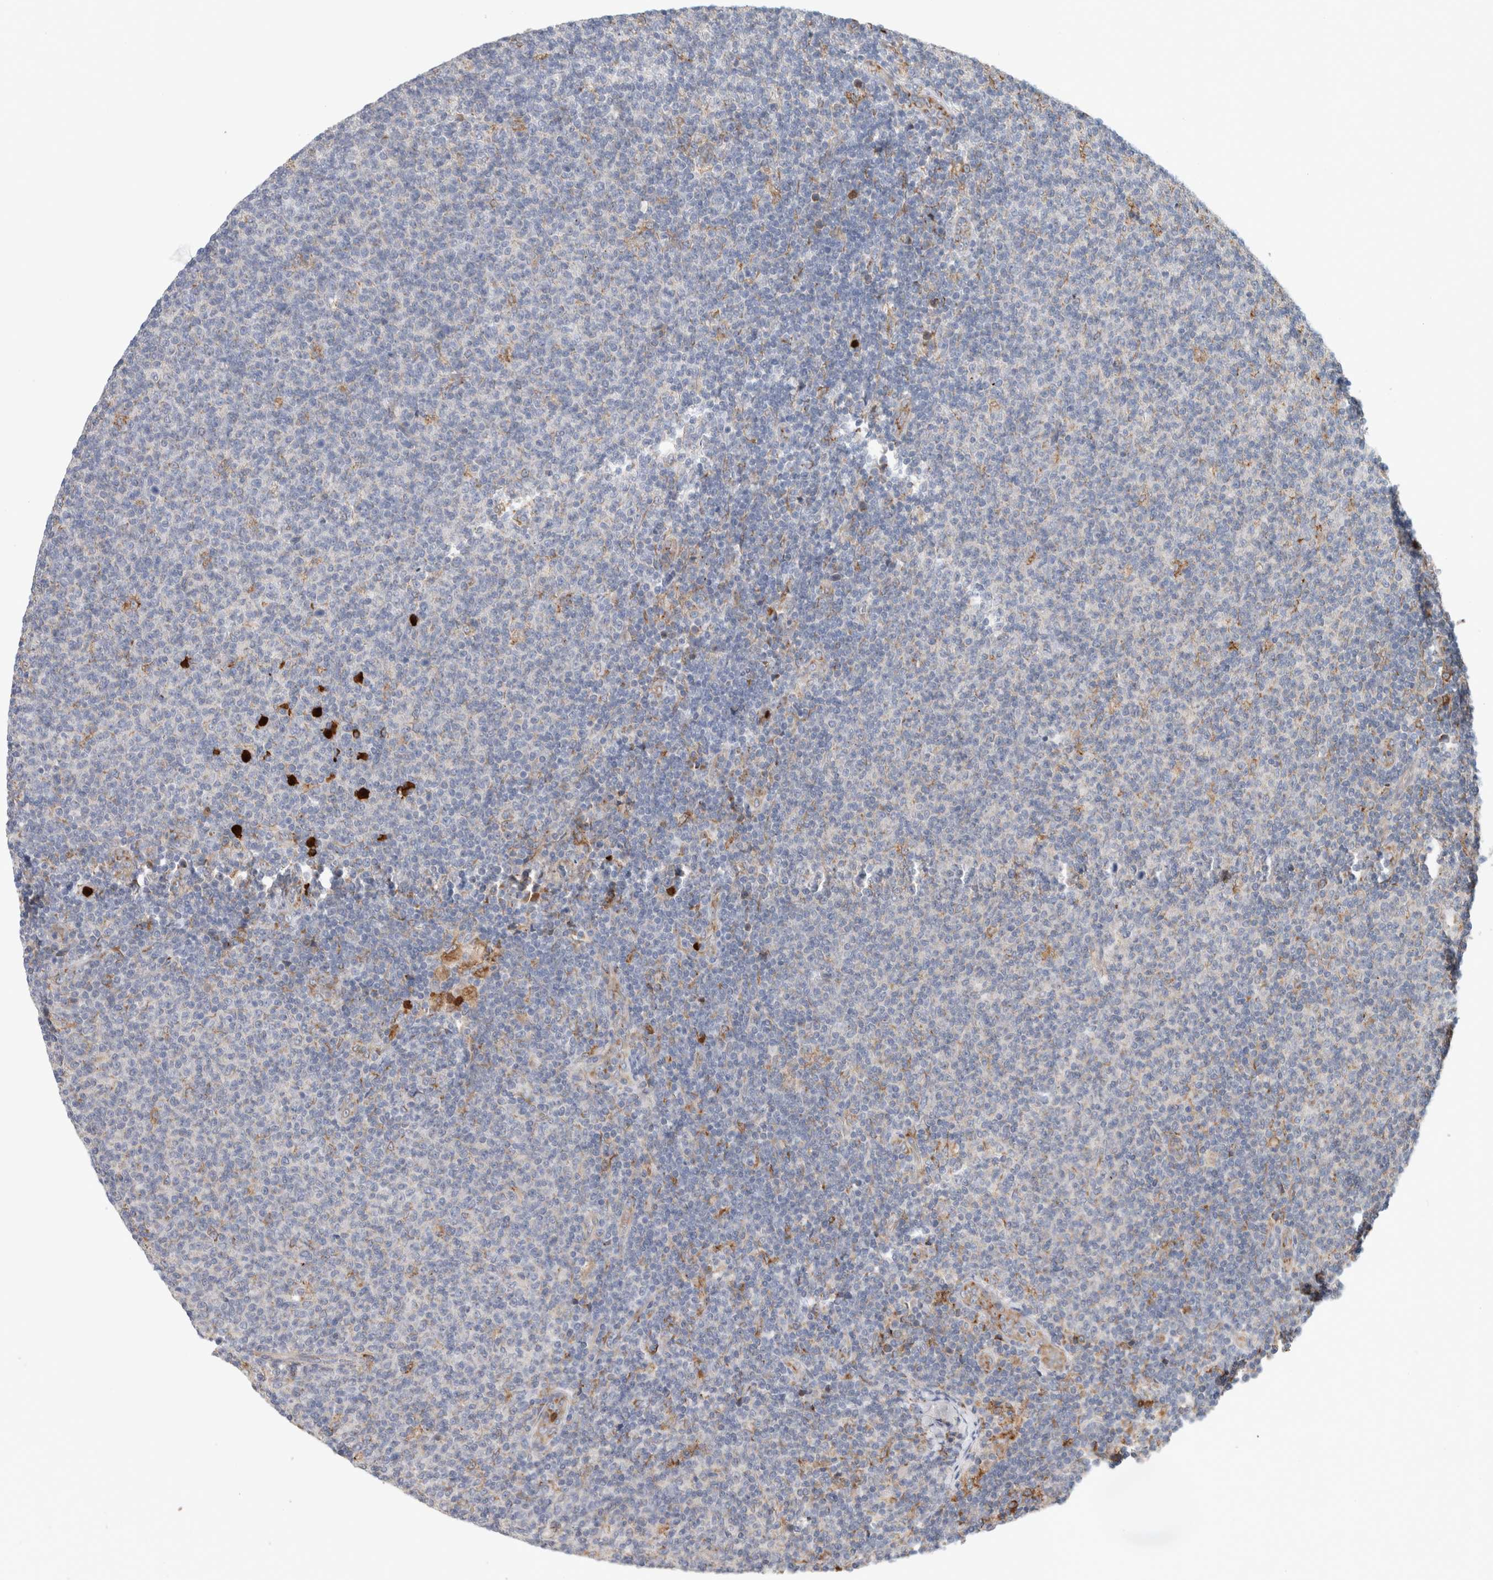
{"staining": {"intensity": "negative", "quantity": "none", "location": "none"}, "tissue": "lymphoma", "cell_type": "Tumor cells", "image_type": "cancer", "snomed": [{"axis": "morphology", "description": "Malignant lymphoma, non-Hodgkin's type, Low grade"}, {"axis": "topography", "description": "Lymph node"}], "caption": "Tumor cells are negative for protein expression in human low-grade malignant lymphoma, non-Hodgkin's type.", "gene": "P4HA1", "patient": {"sex": "male", "age": 66}}